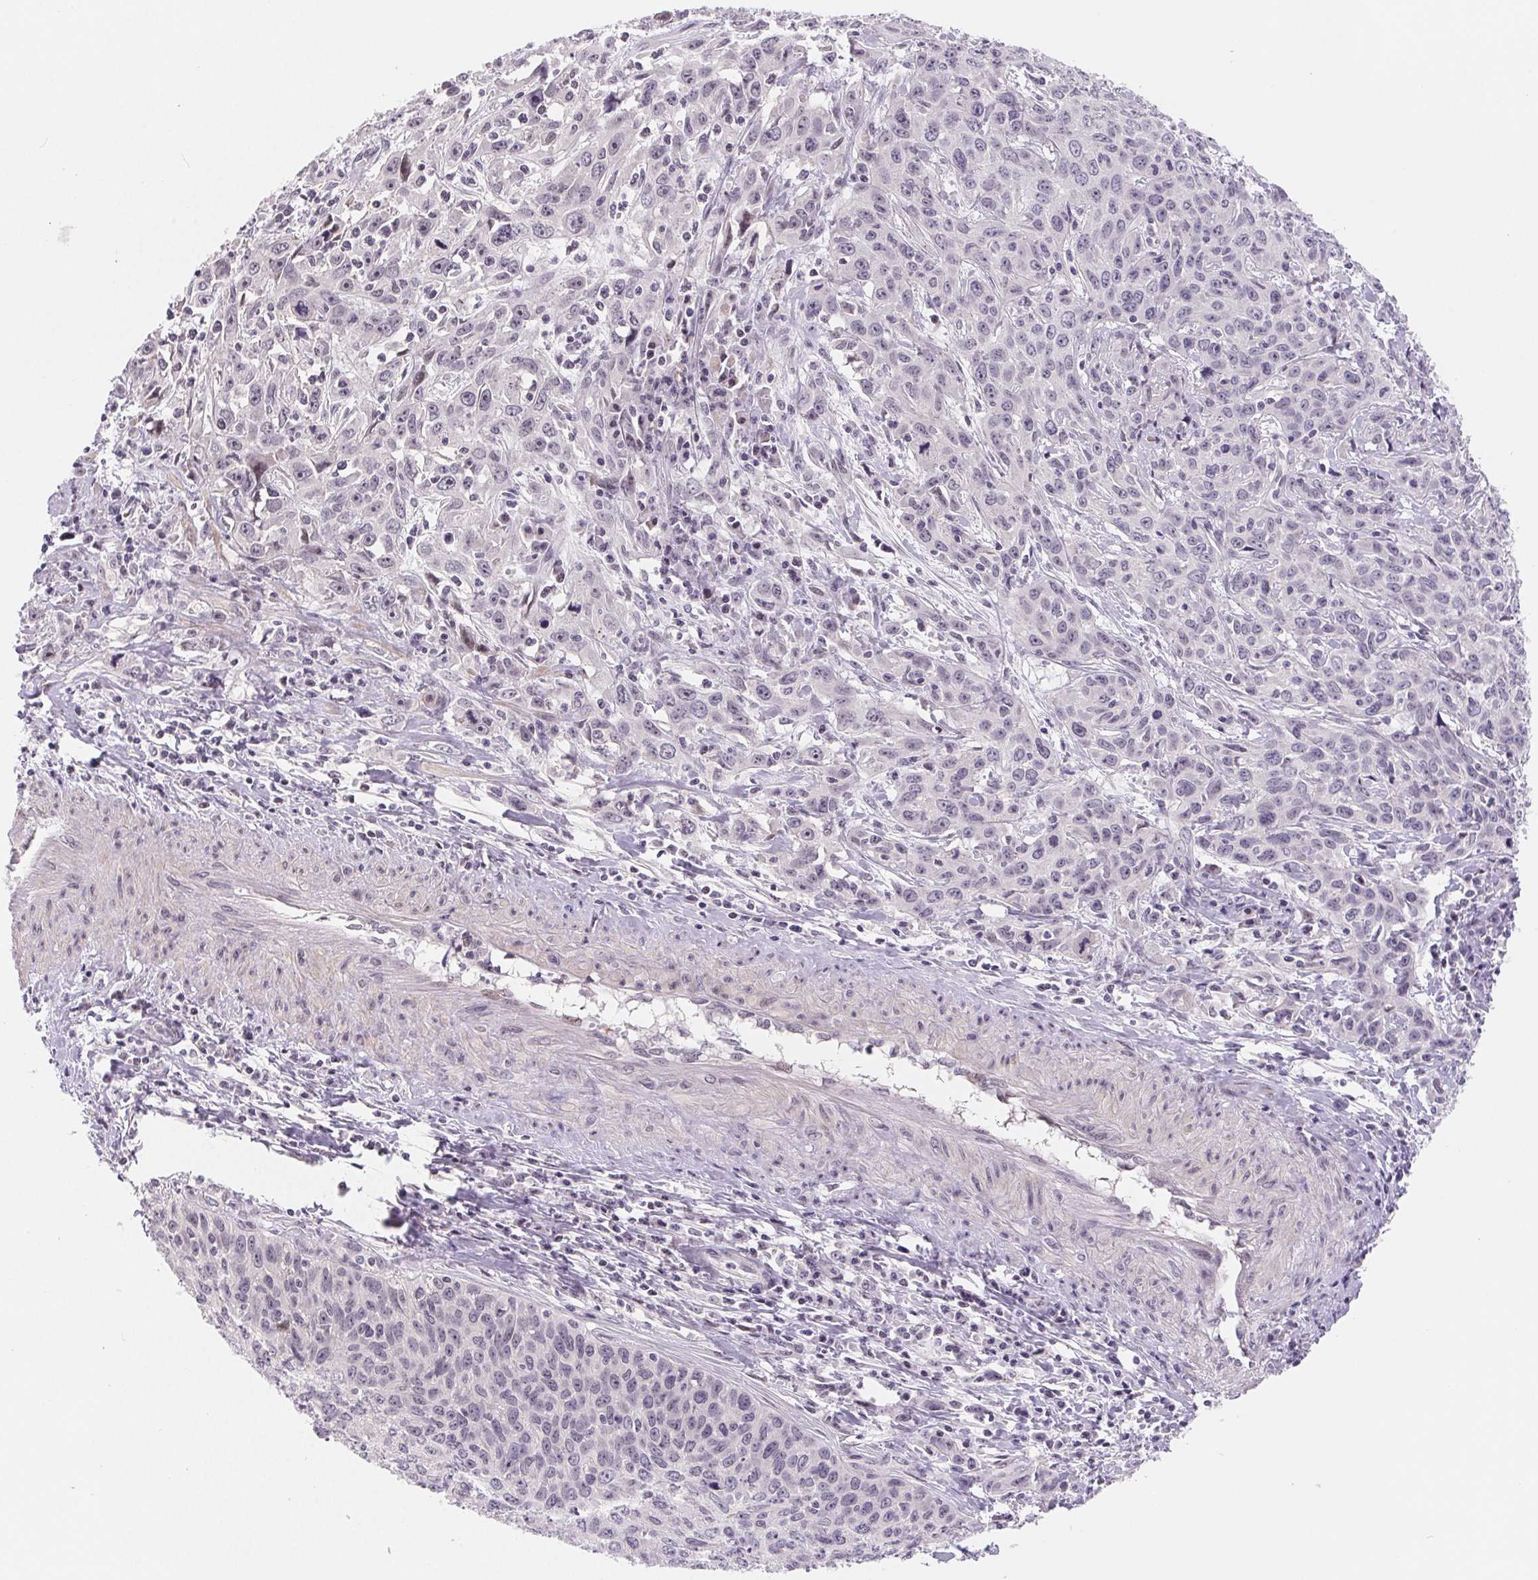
{"staining": {"intensity": "negative", "quantity": "none", "location": "none"}, "tissue": "cervical cancer", "cell_type": "Tumor cells", "image_type": "cancer", "snomed": [{"axis": "morphology", "description": "Squamous cell carcinoma, NOS"}, {"axis": "topography", "description": "Cervix"}], "caption": "Tumor cells are negative for brown protein staining in cervical cancer. (DAB (3,3'-diaminobenzidine) IHC with hematoxylin counter stain).", "gene": "LCA5L", "patient": {"sex": "female", "age": 38}}